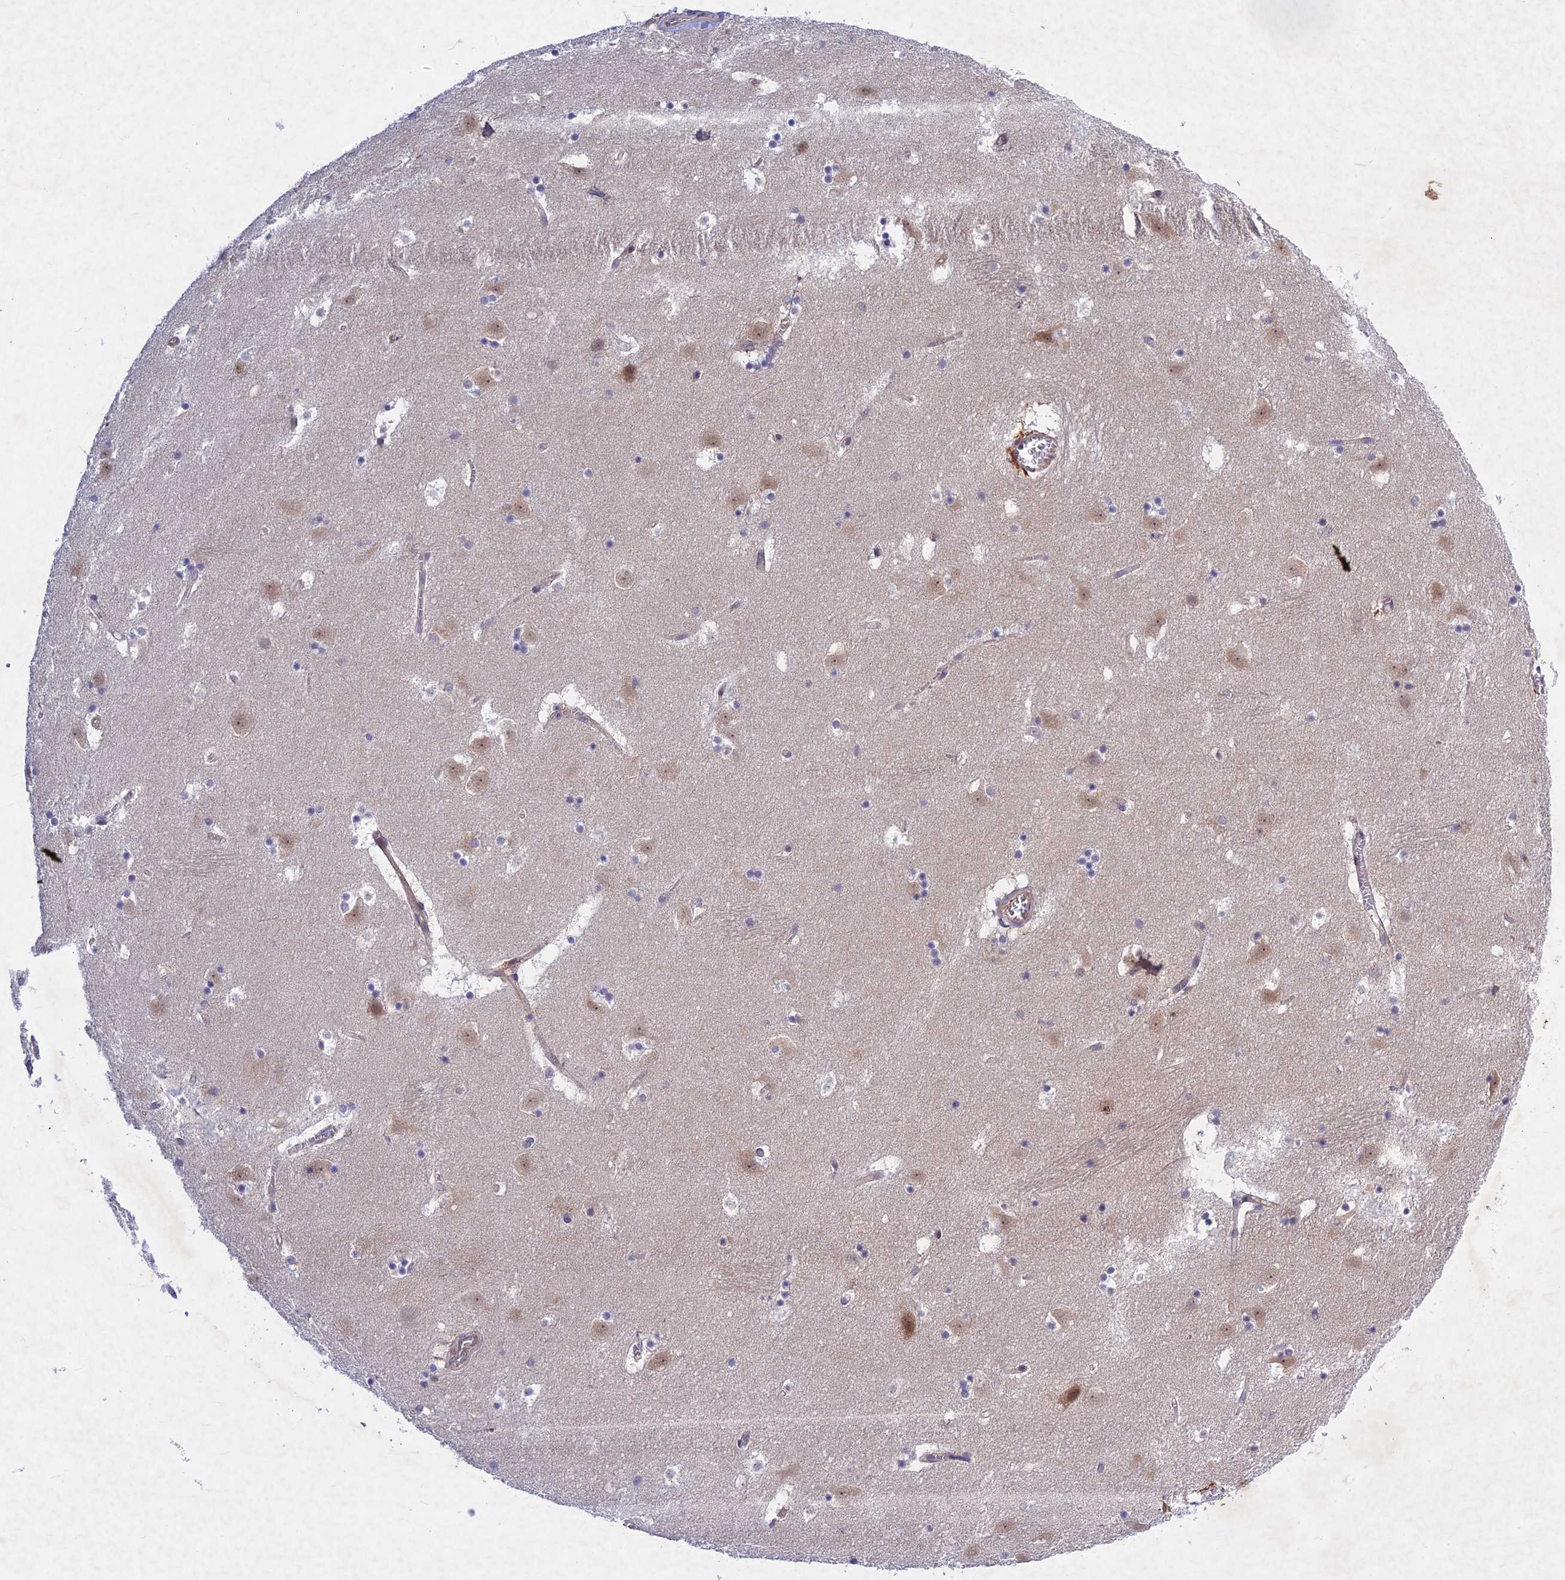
{"staining": {"intensity": "negative", "quantity": "none", "location": "none"}, "tissue": "caudate", "cell_type": "Glial cells", "image_type": "normal", "snomed": [{"axis": "morphology", "description": "Normal tissue, NOS"}, {"axis": "topography", "description": "Lateral ventricle wall"}], "caption": "Protein analysis of normal caudate demonstrates no significant expression in glial cells. (DAB (3,3'-diaminobenzidine) IHC with hematoxylin counter stain).", "gene": "PTHLH", "patient": {"sex": "male", "age": 45}}